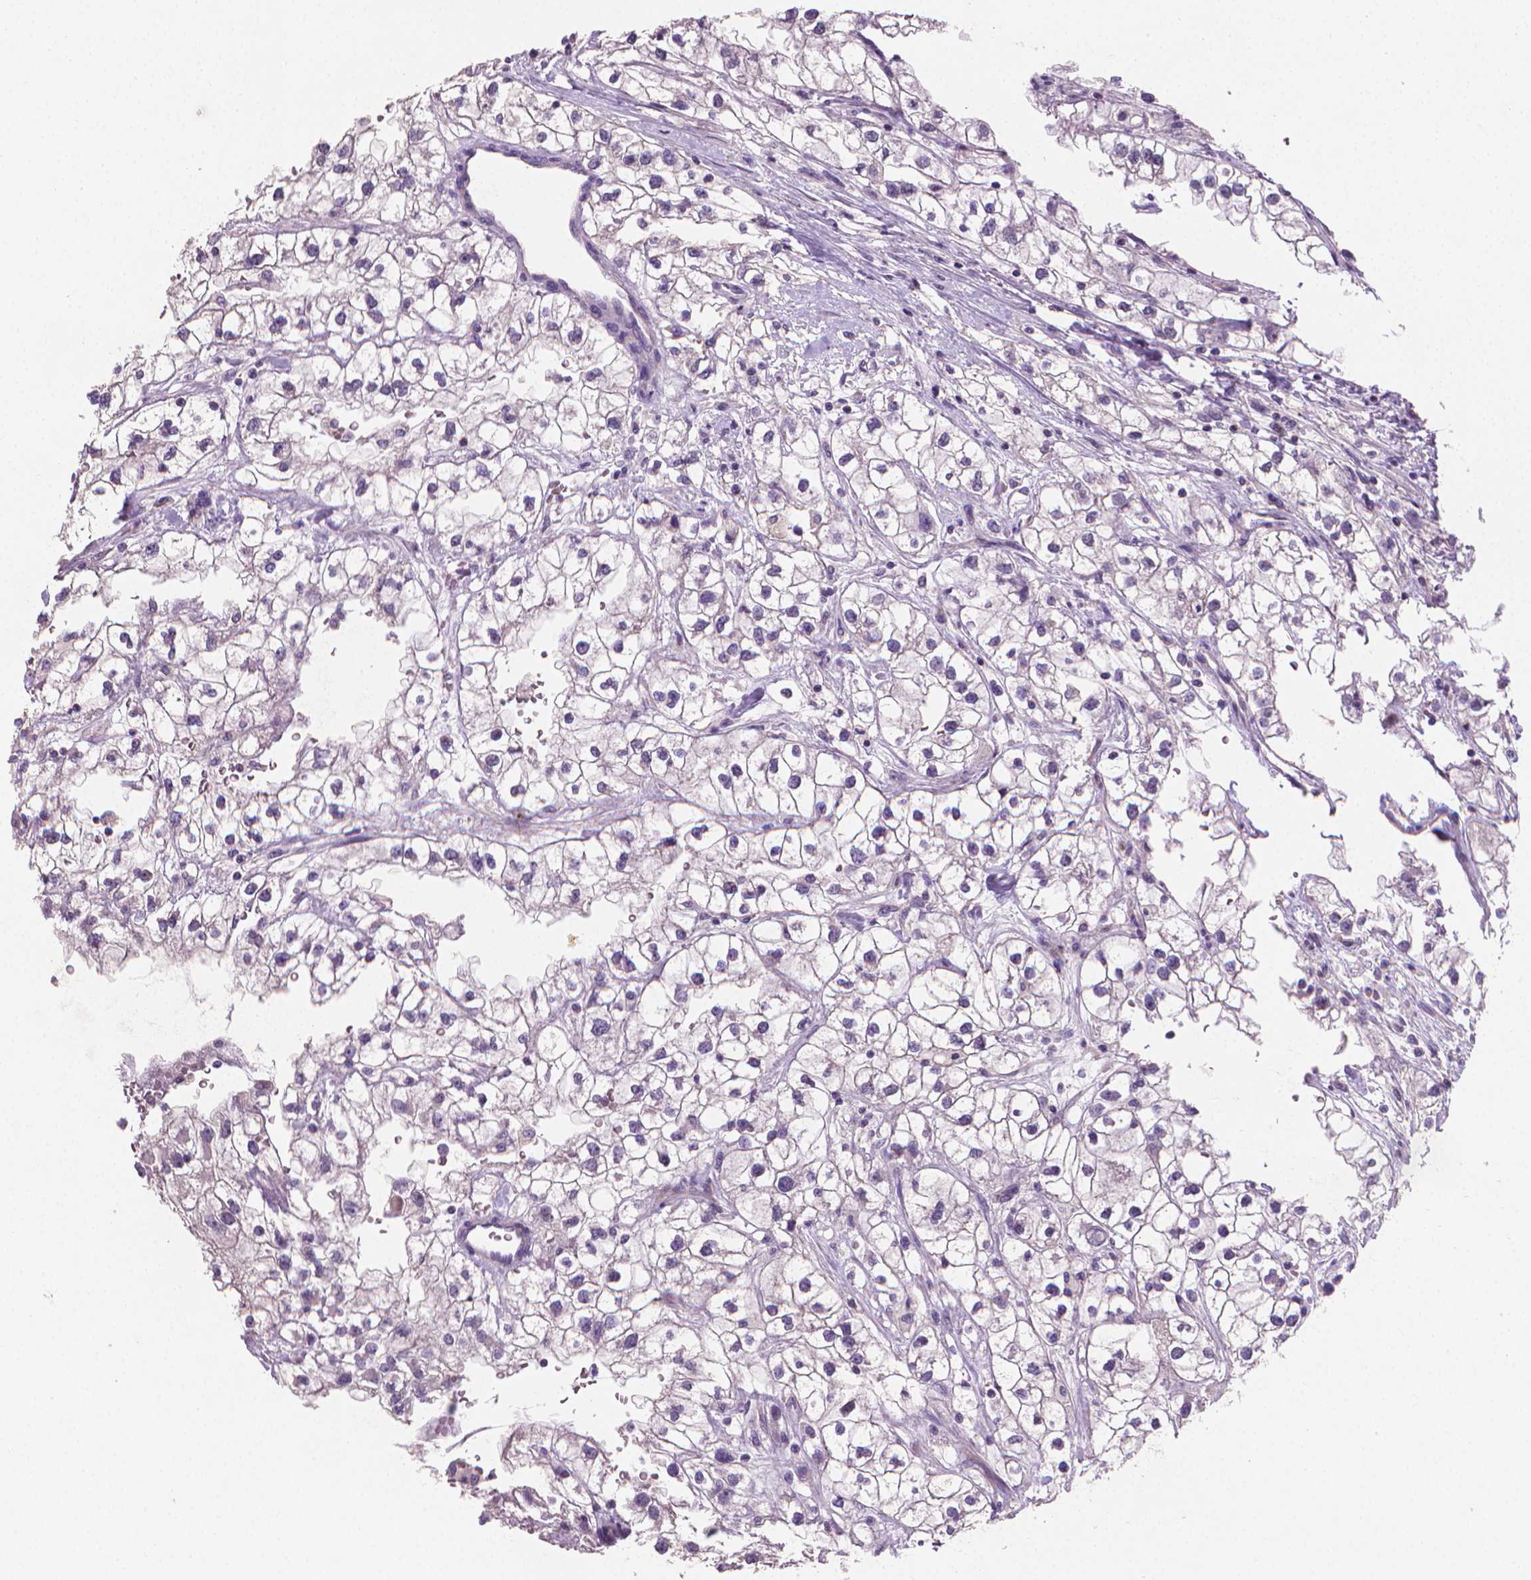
{"staining": {"intensity": "negative", "quantity": "none", "location": "none"}, "tissue": "renal cancer", "cell_type": "Tumor cells", "image_type": "cancer", "snomed": [{"axis": "morphology", "description": "Adenocarcinoma, NOS"}, {"axis": "topography", "description": "Kidney"}], "caption": "There is no significant expression in tumor cells of renal adenocarcinoma.", "gene": "CLXN", "patient": {"sex": "male", "age": 59}}